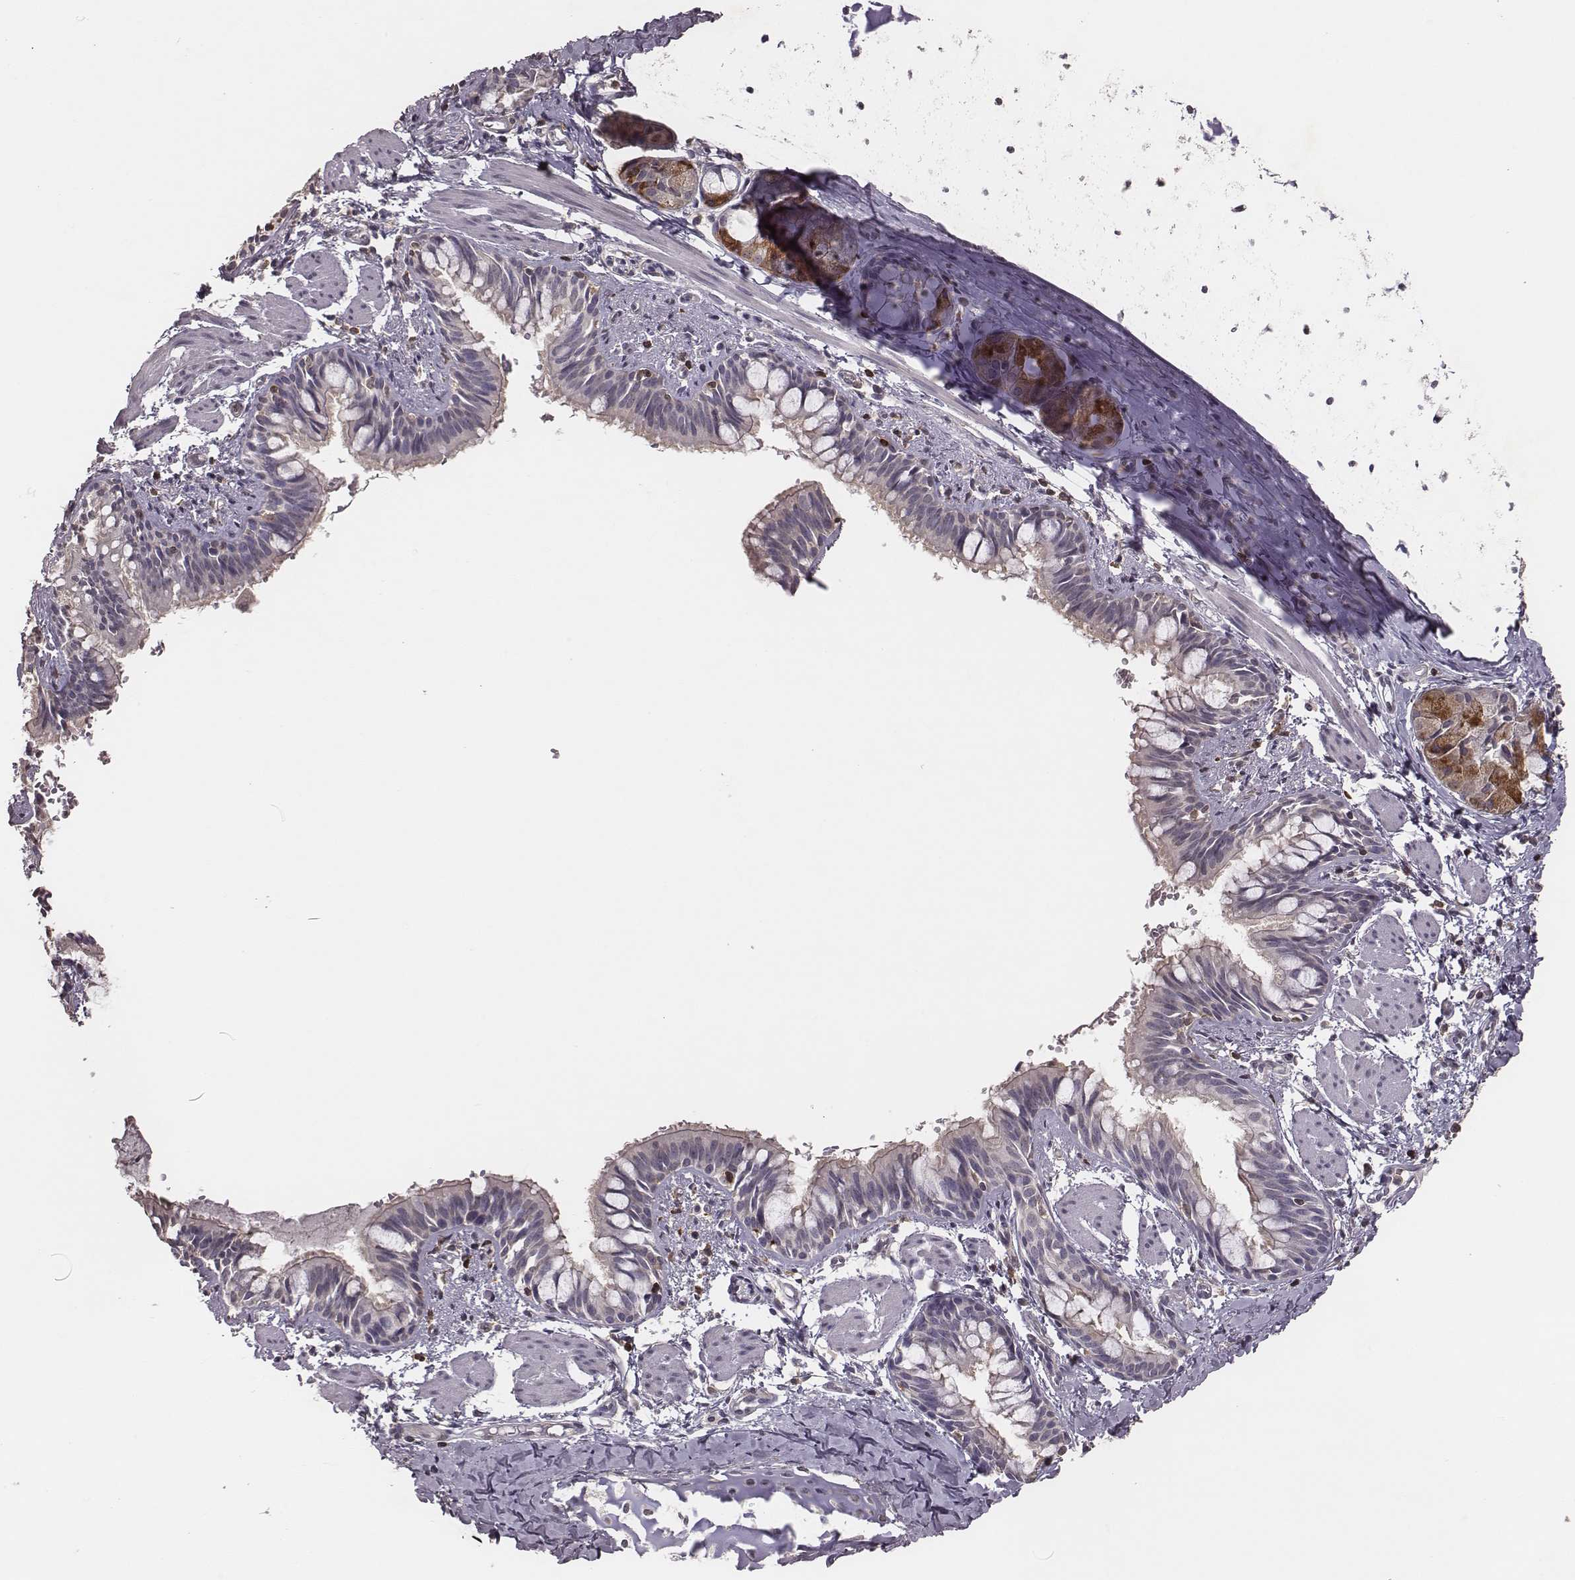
{"staining": {"intensity": "negative", "quantity": "none", "location": "none"}, "tissue": "bronchus", "cell_type": "Respiratory epithelial cells", "image_type": "normal", "snomed": [{"axis": "morphology", "description": "Normal tissue, NOS"}, {"axis": "topography", "description": "Bronchus"}], "caption": "This is an immunohistochemistry photomicrograph of unremarkable bronchus. There is no positivity in respiratory epithelial cells.", "gene": "PILRA", "patient": {"sex": "male", "age": 1}}